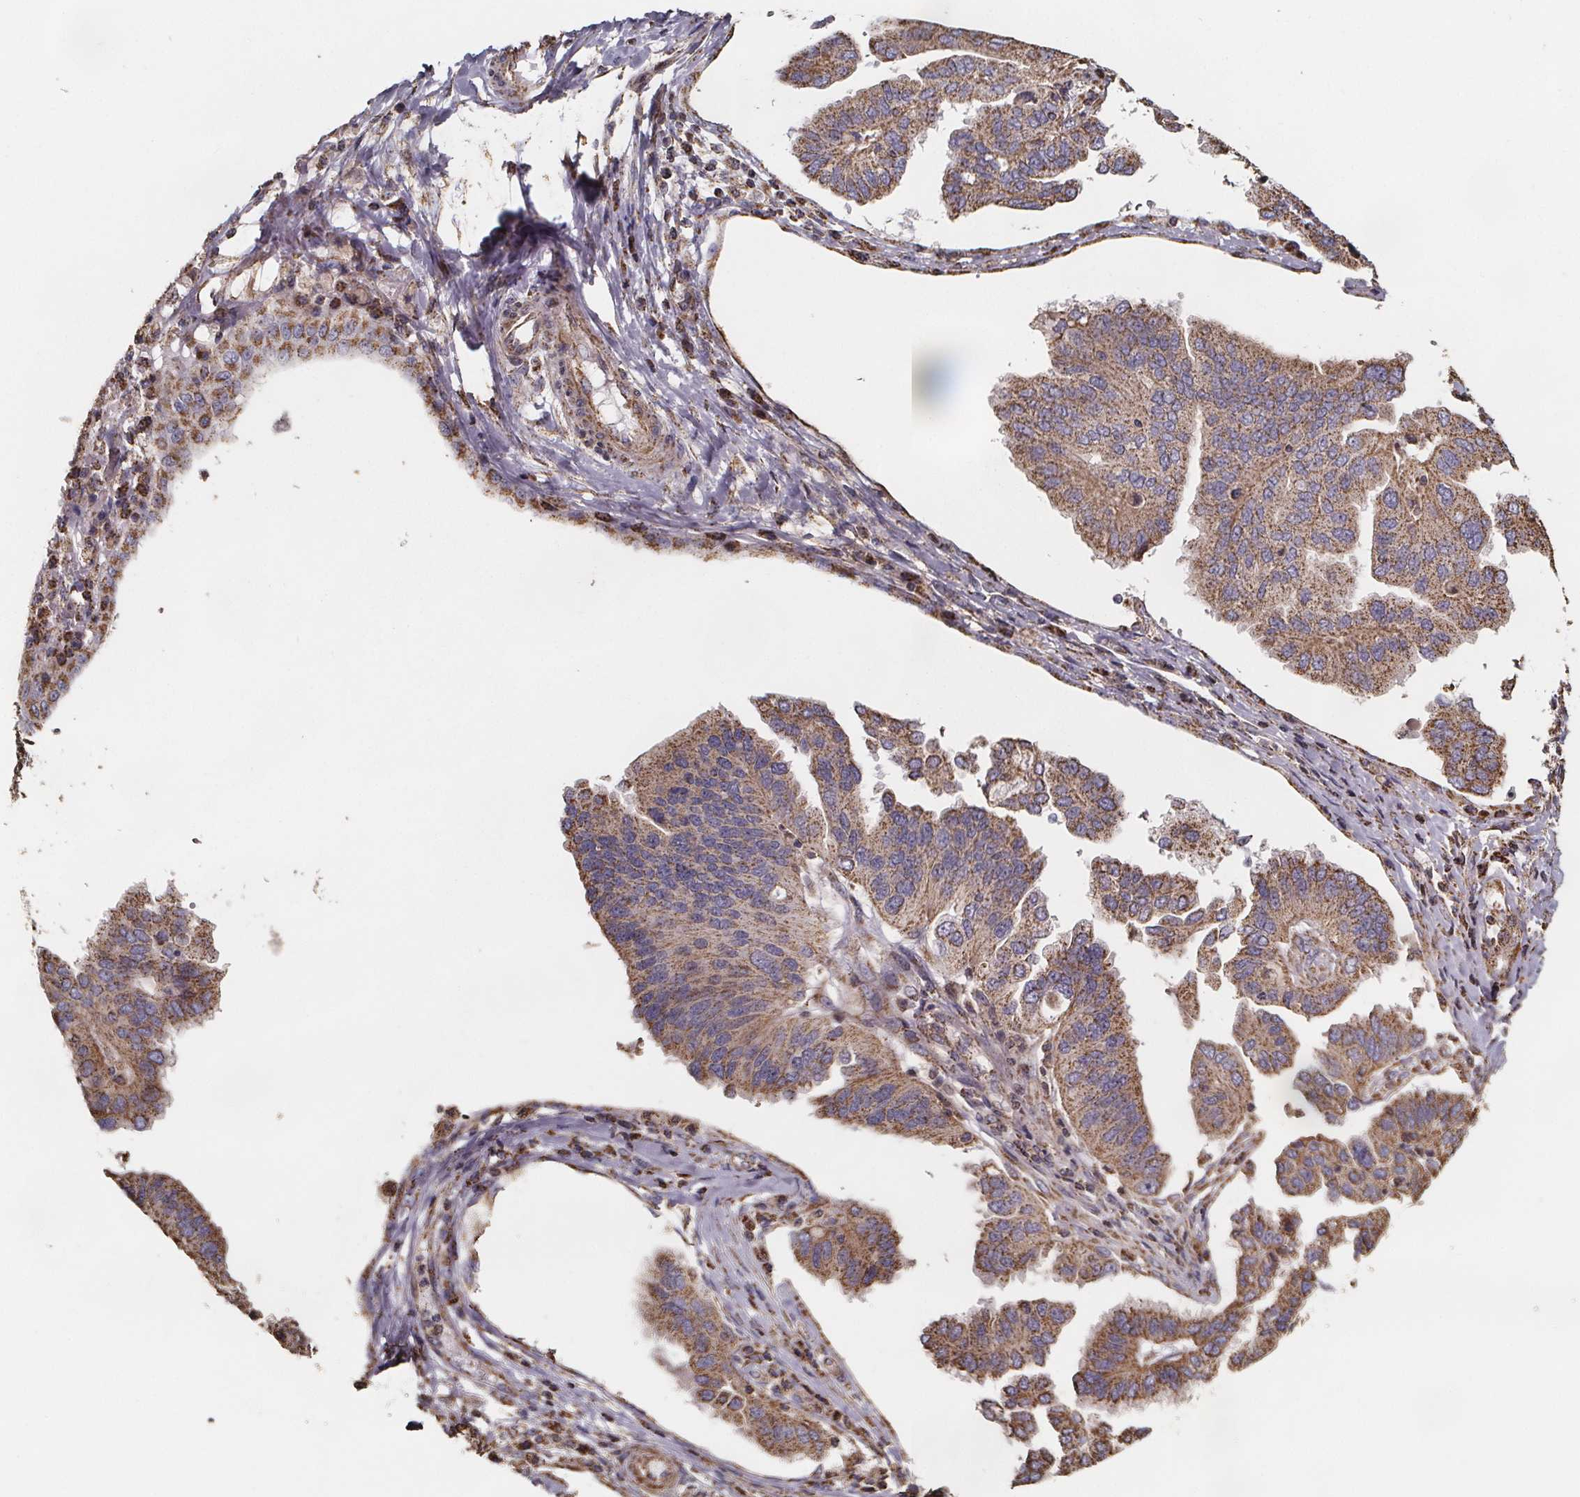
{"staining": {"intensity": "moderate", "quantity": ">75%", "location": "cytoplasmic/membranous"}, "tissue": "ovarian cancer", "cell_type": "Tumor cells", "image_type": "cancer", "snomed": [{"axis": "morphology", "description": "Cystadenocarcinoma, serous, NOS"}, {"axis": "topography", "description": "Ovary"}], "caption": "Protein expression analysis of ovarian serous cystadenocarcinoma displays moderate cytoplasmic/membranous staining in approximately >75% of tumor cells.", "gene": "SLC35D2", "patient": {"sex": "female", "age": 79}}